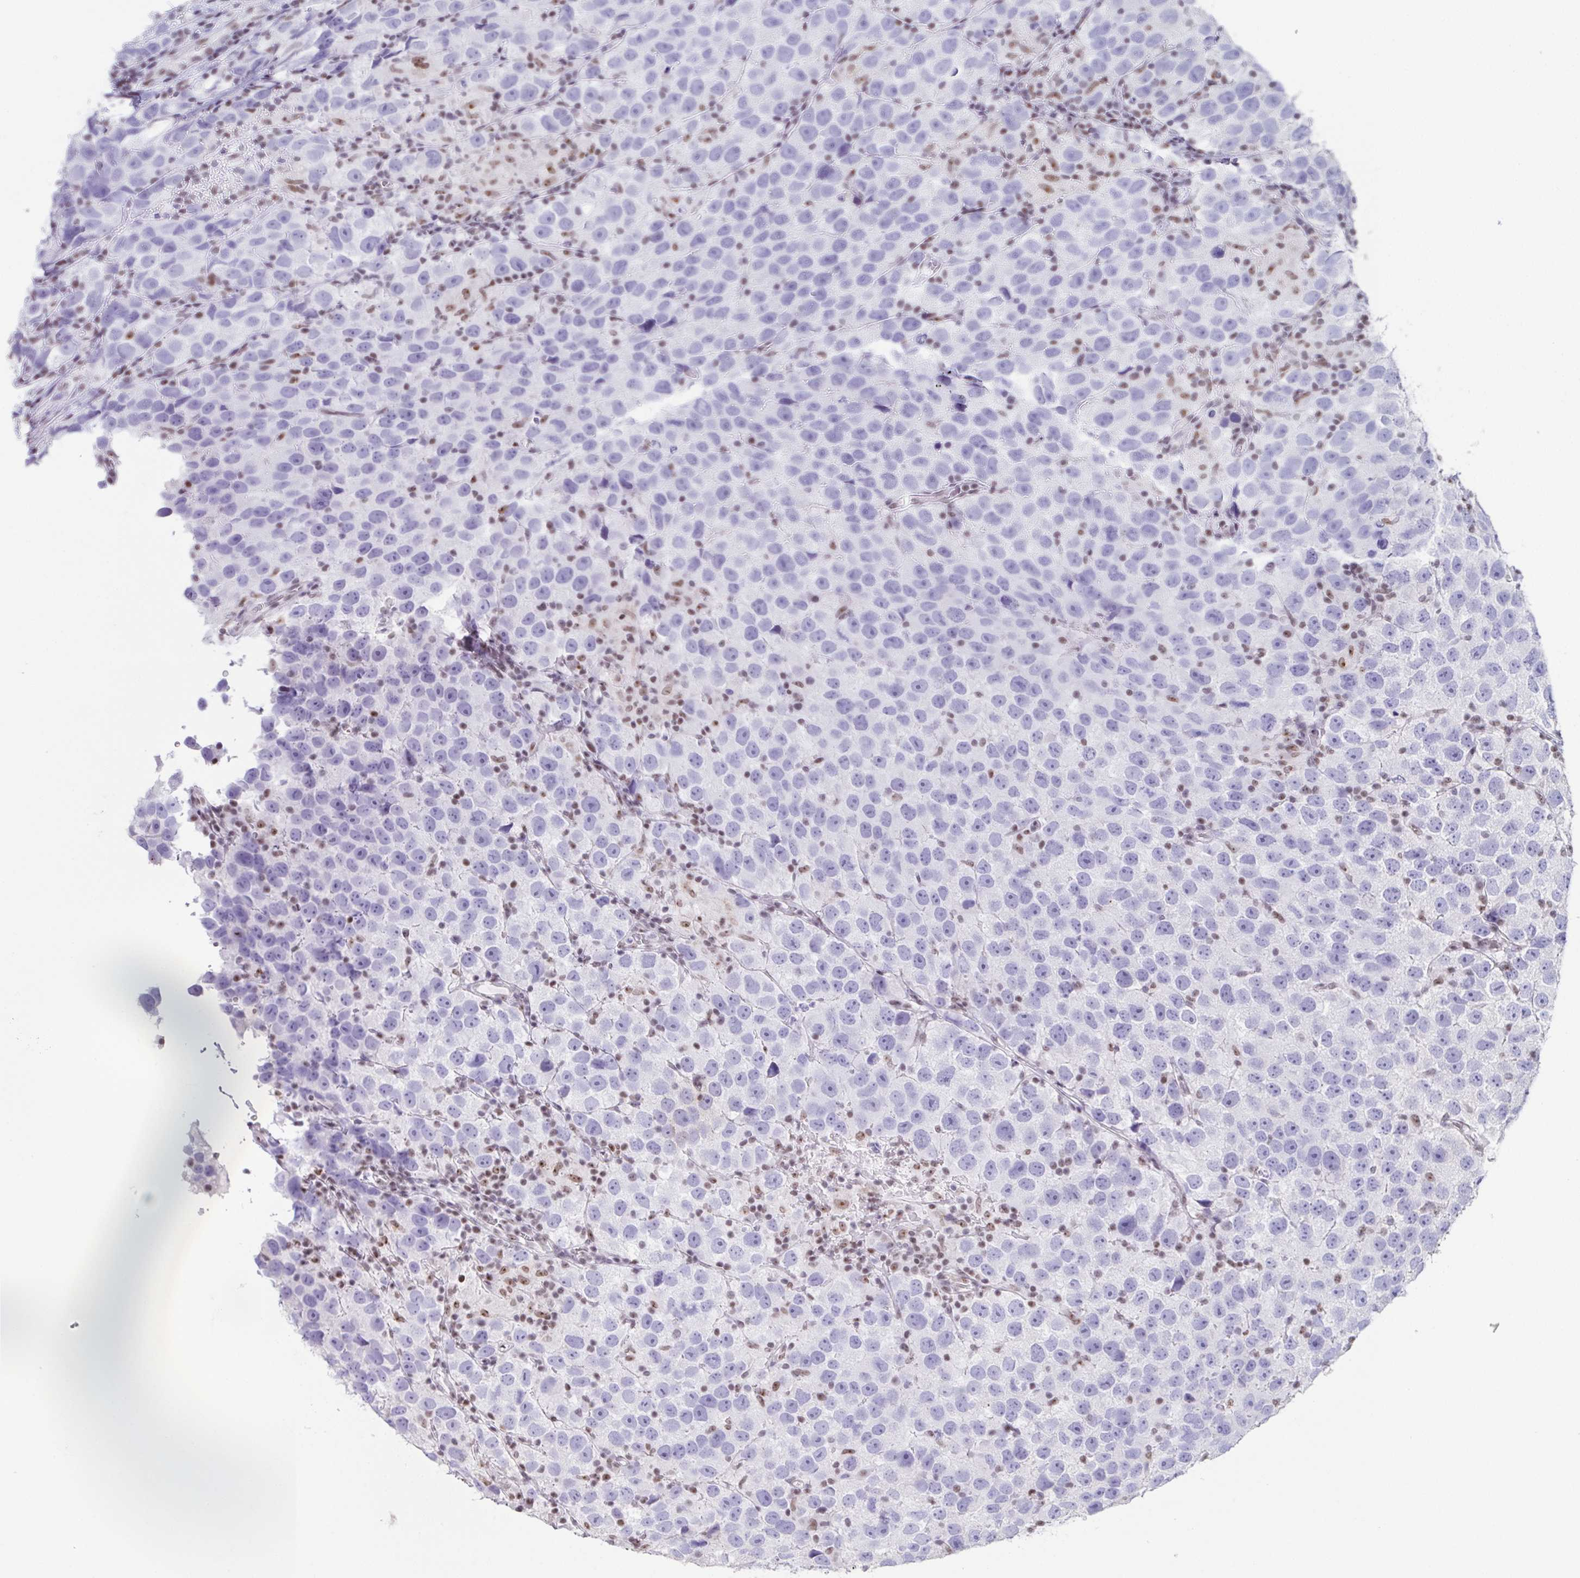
{"staining": {"intensity": "negative", "quantity": "none", "location": "none"}, "tissue": "testis cancer", "cell_type": "Tumor cells", "image_type": "cancer", "snomed": [{"axis": "morphology", "description": "Seminoma, NOS"}, {"axis": "topography", "description": "Testis"}], "caption": "DAB (3,3'-diaminobenzidine) immunohistochemical staining of human testis seminoma shows no significant positivity in tumor cells.", "gene": "ZNF800", "patient": {"sex": "male", "age": 26}}